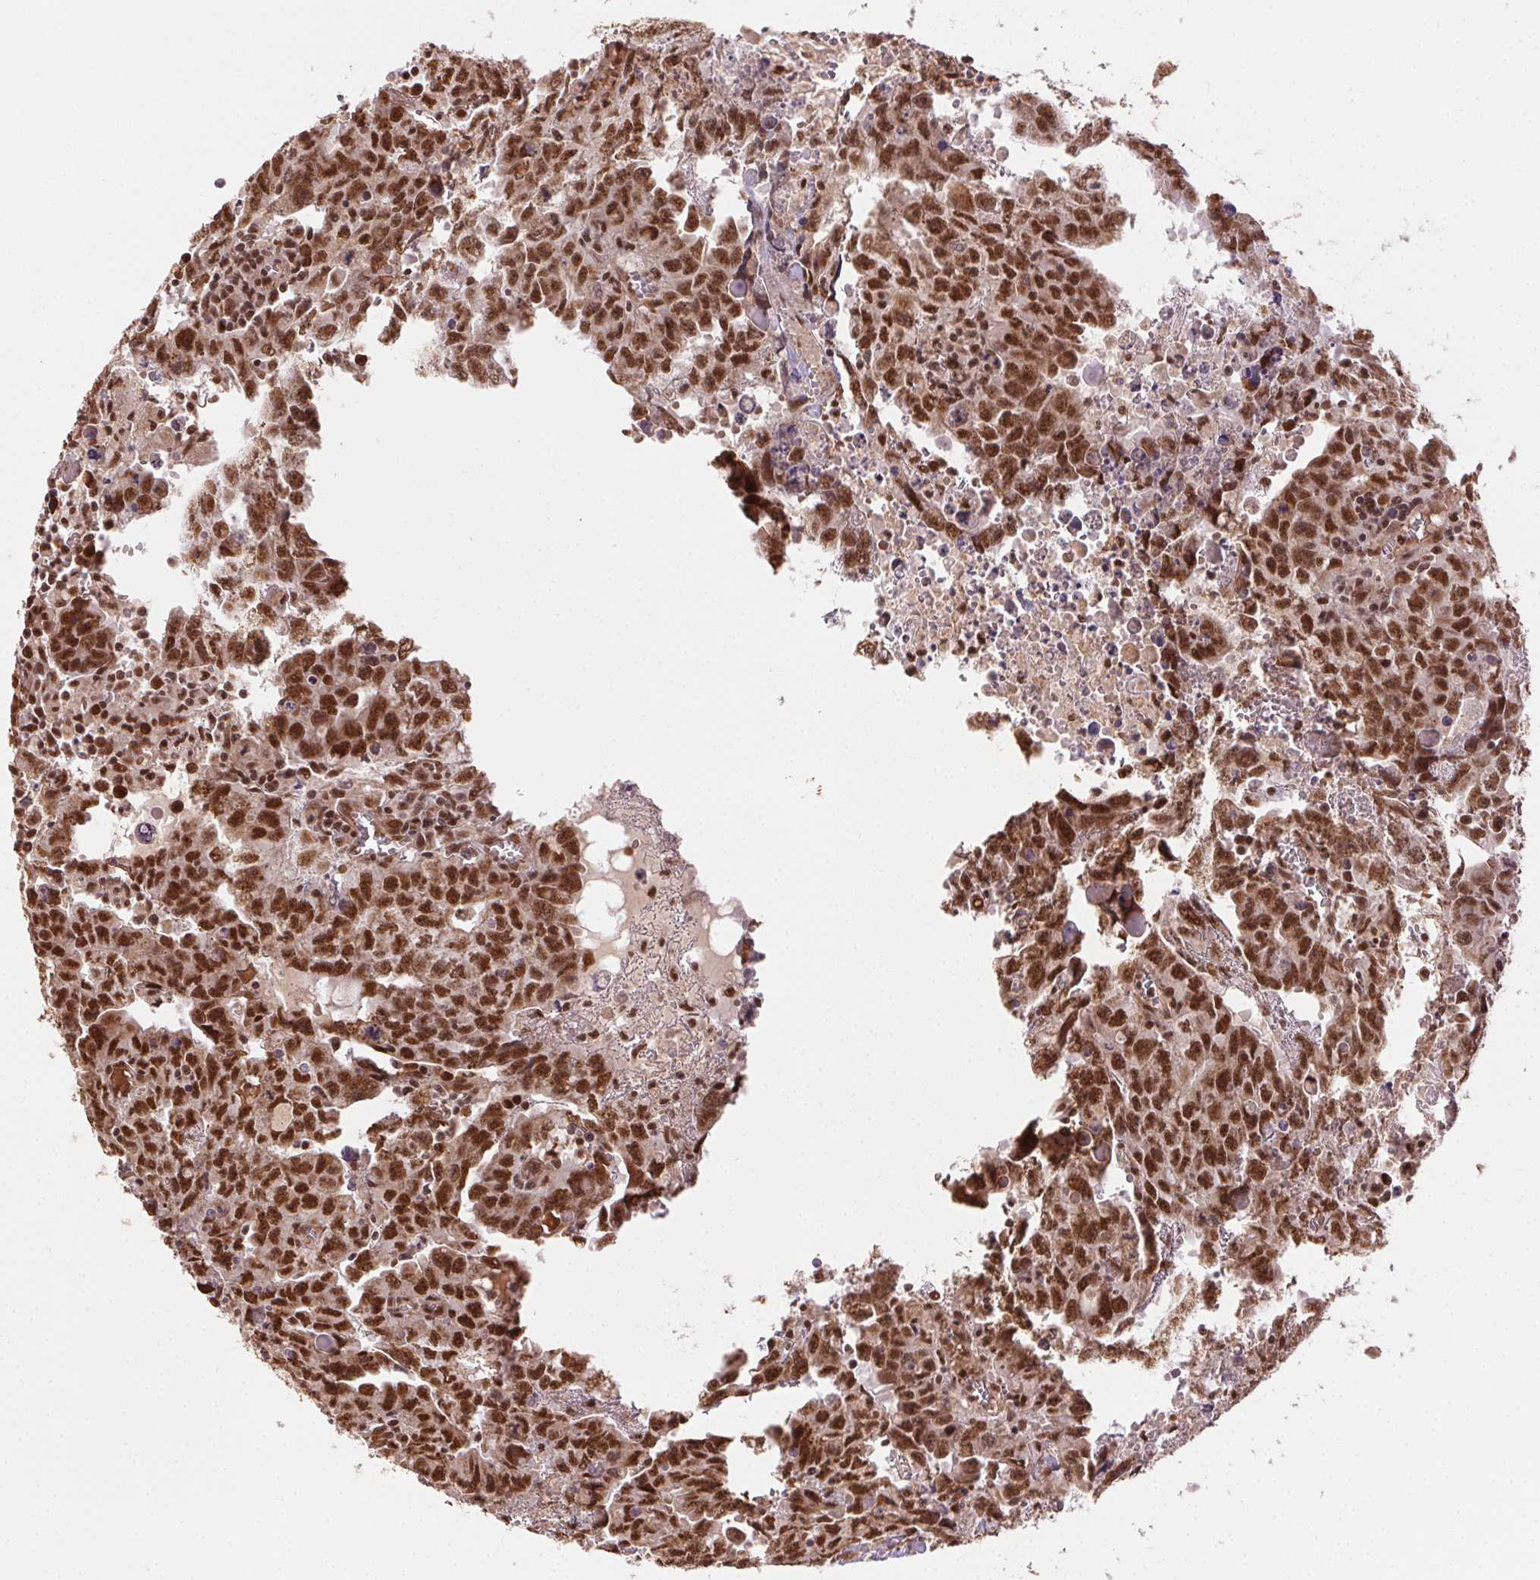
{"staining": {"intensity": "strong", "quantity": ">75%", "location": "nuclear"}, "tissue": "testis cancer", "cell_type": "Tumor cells", "image_type": "cancer", "snomed": [{"axis": "morphology", "description": "Carcinoma, Embryonal, NOS"}, {"axis": "topography", "description": "Testis"}], "caption": "High-power microscopy captured an IHC histopathology image of testis cancer, revealing strong nuclear staining in about >75% of tumor cells.", "gene": "TREML4", "patient": {"sex": "male", "age": 22}}